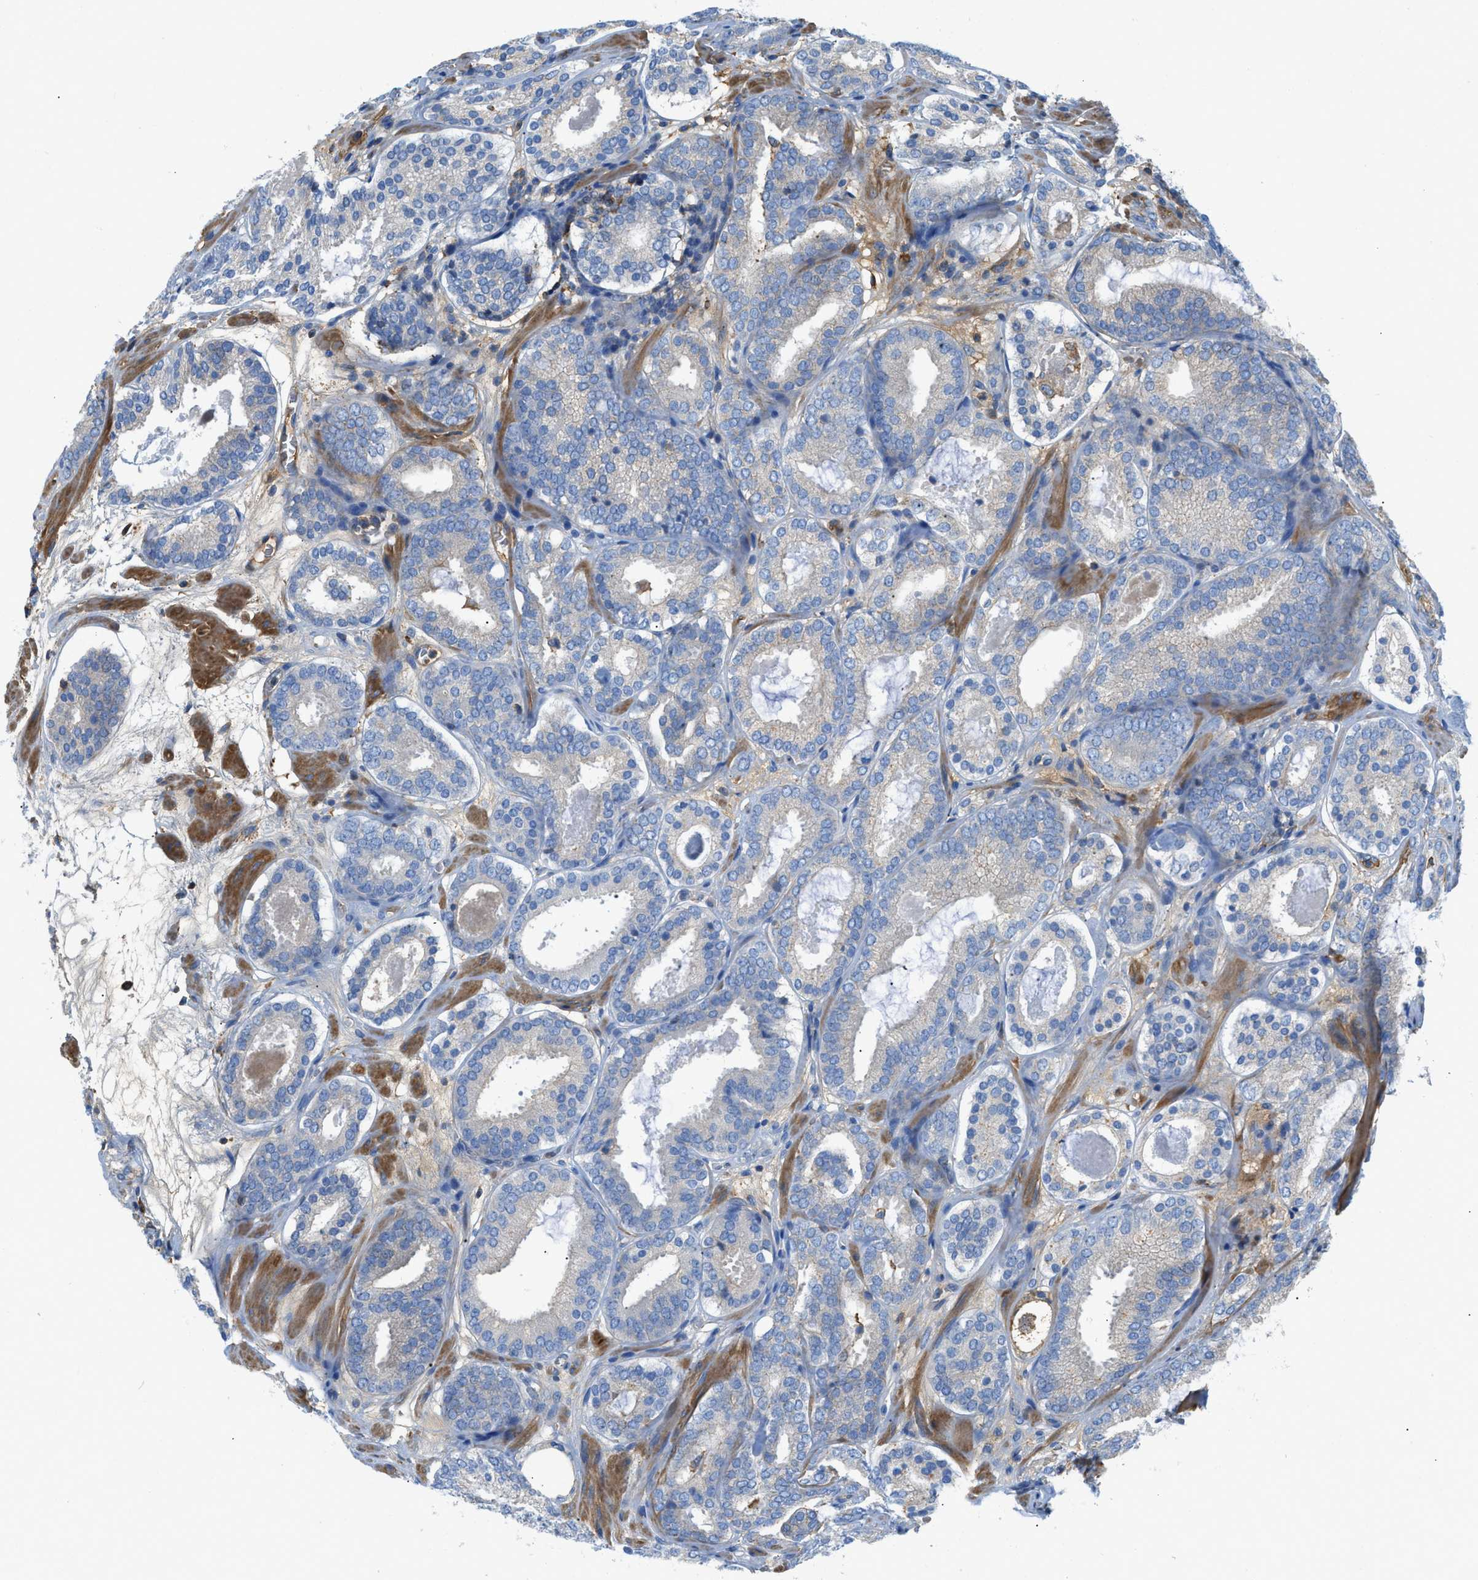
{"staining": {"intensity": "negative", "quantity": "none", "location": "none"}, "tissue": "prostate cancer", "cell_type": "Tumor cells", "image_type": "cancer", "snomed": [{"axis": "morphology", "description": "Adenocarcinoma, Low grade"}, {"axis": "topography", "description": "Prostate"}], "caption": "DAB (3,3'-diaminobenzidine) immunohistochemical staining of human prostate low-grade adenocarcinoma shows no significant staining in tumor cells.", "gene": "ATP6V0D1", "patient": {"sex": "male", "age": 69}}